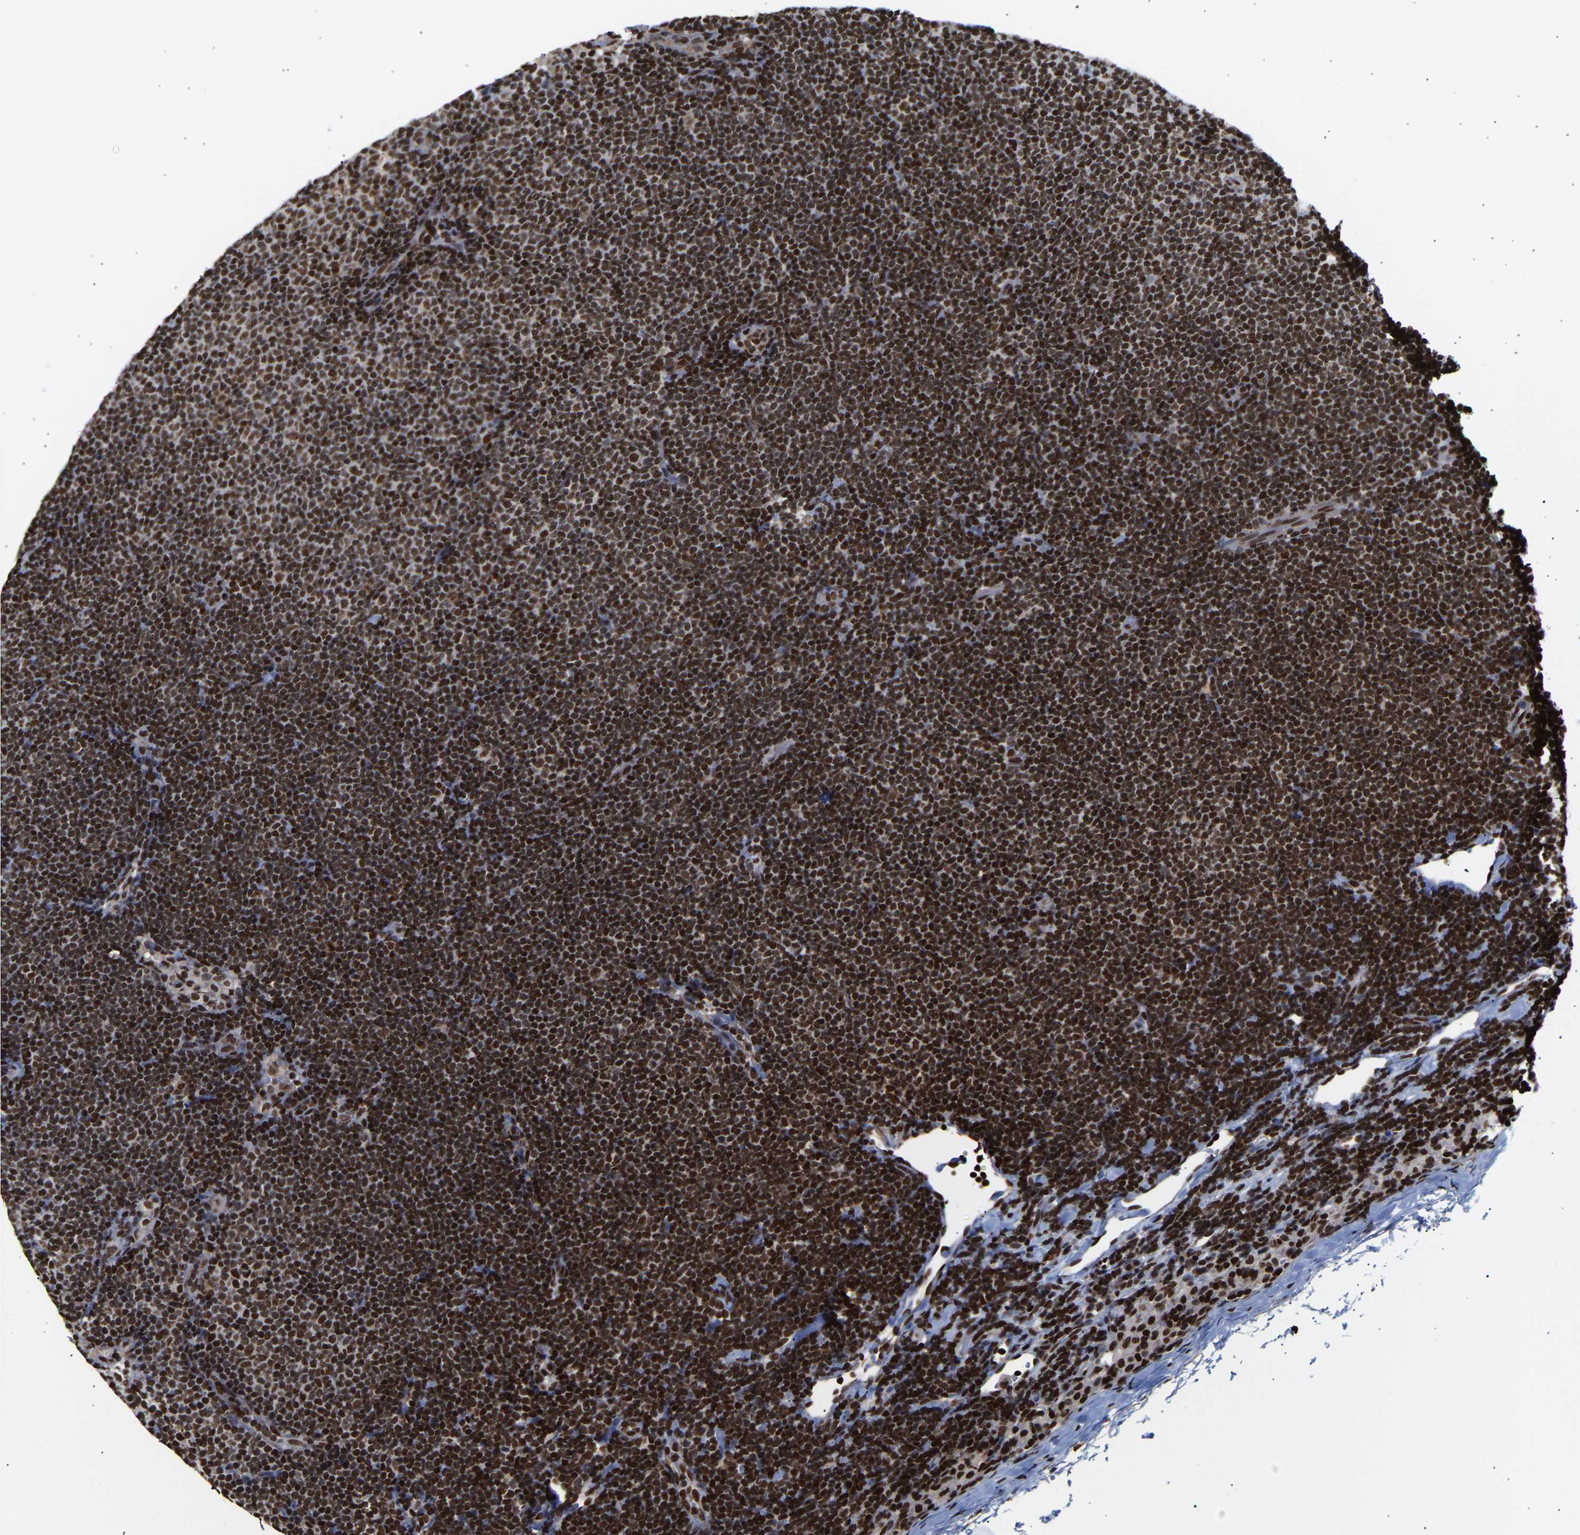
{"staining": {"intensity": "strong", "quantity": ">75%", "location": "nuclear"}, "tissue": "lymphoma", "cell_type": "Tumor cells", "image_type": "cancer", "snomed": [{"axis": "morphology", "description": "Malignant lymphoma, non-Hodgkin's type, Low grade"}, {"axis": "topography", "description": "Lymph node"}], "caption": "Brown immunohistochemical staining in lymphoma displays strong nuclear staining in about >75% of tumor cells.", "gene": "PSIP1", "patient": {"sex": "female", "age": 53}}